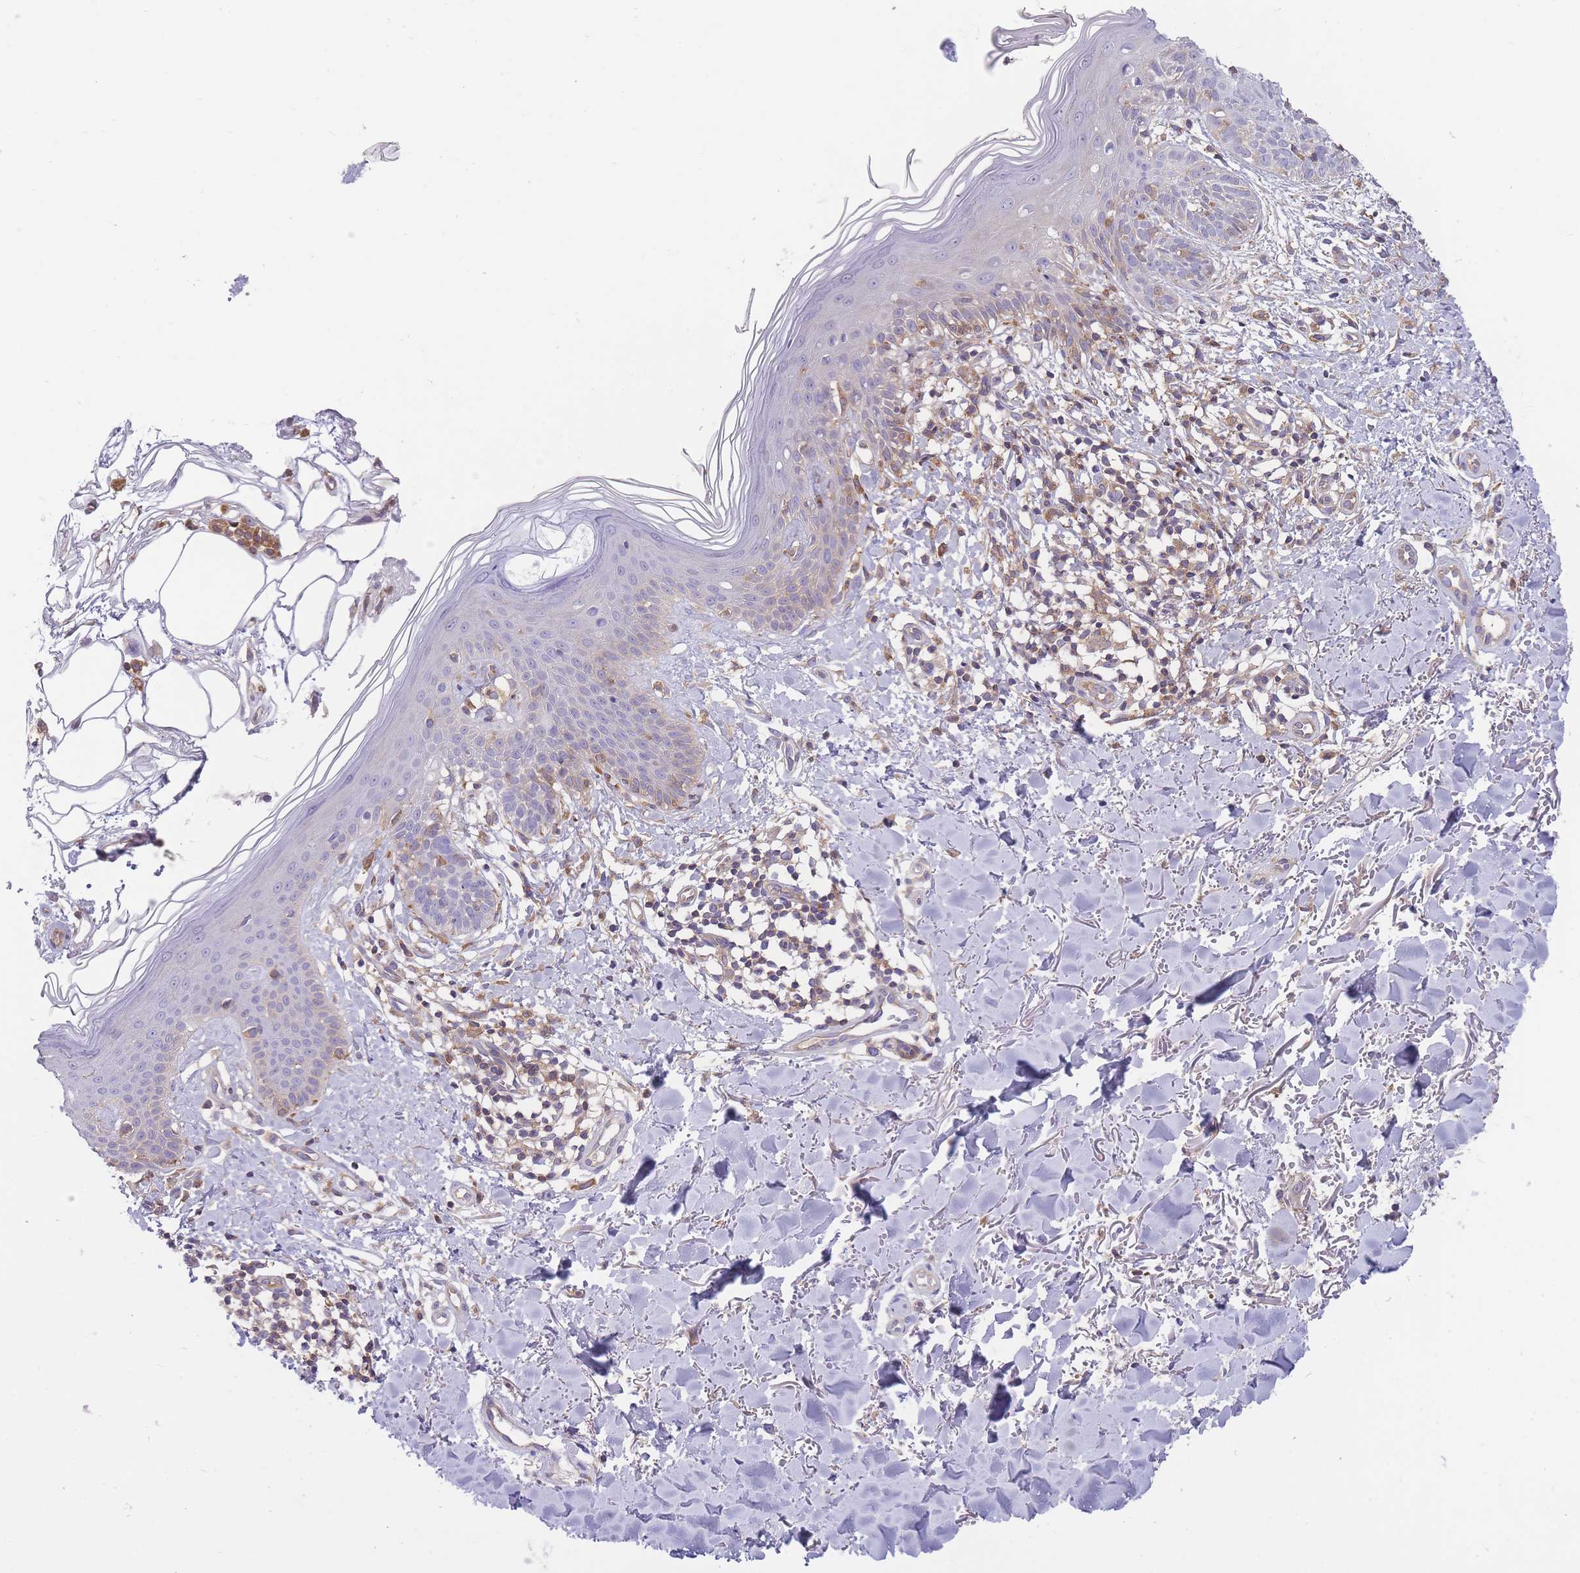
{"staining": {"intensity": "negative", "quantity": "none", "location": "none"}, "tissue": "skin cancer", "cell_type": "Tumor cells", "image_type": "cancer", "snomed": [{"axis": "morphology", "description": "Basal cell carcinoma"}, {"axis": "topography", "description": "Skin"}], "caption": "High power microscopy photomicrograph of an IHC micrograph of basal cell carcinoma (skin), revealing no significant expression in tumor cells. Brightfield microscopy of IHC stained with DAB (3,3'-diaminobenzidine) (brown) and hematoxylin (blue), captured at high magnification.", "gene": "PRKAR1A", "patient": {"sex": "male", "age": 78}}